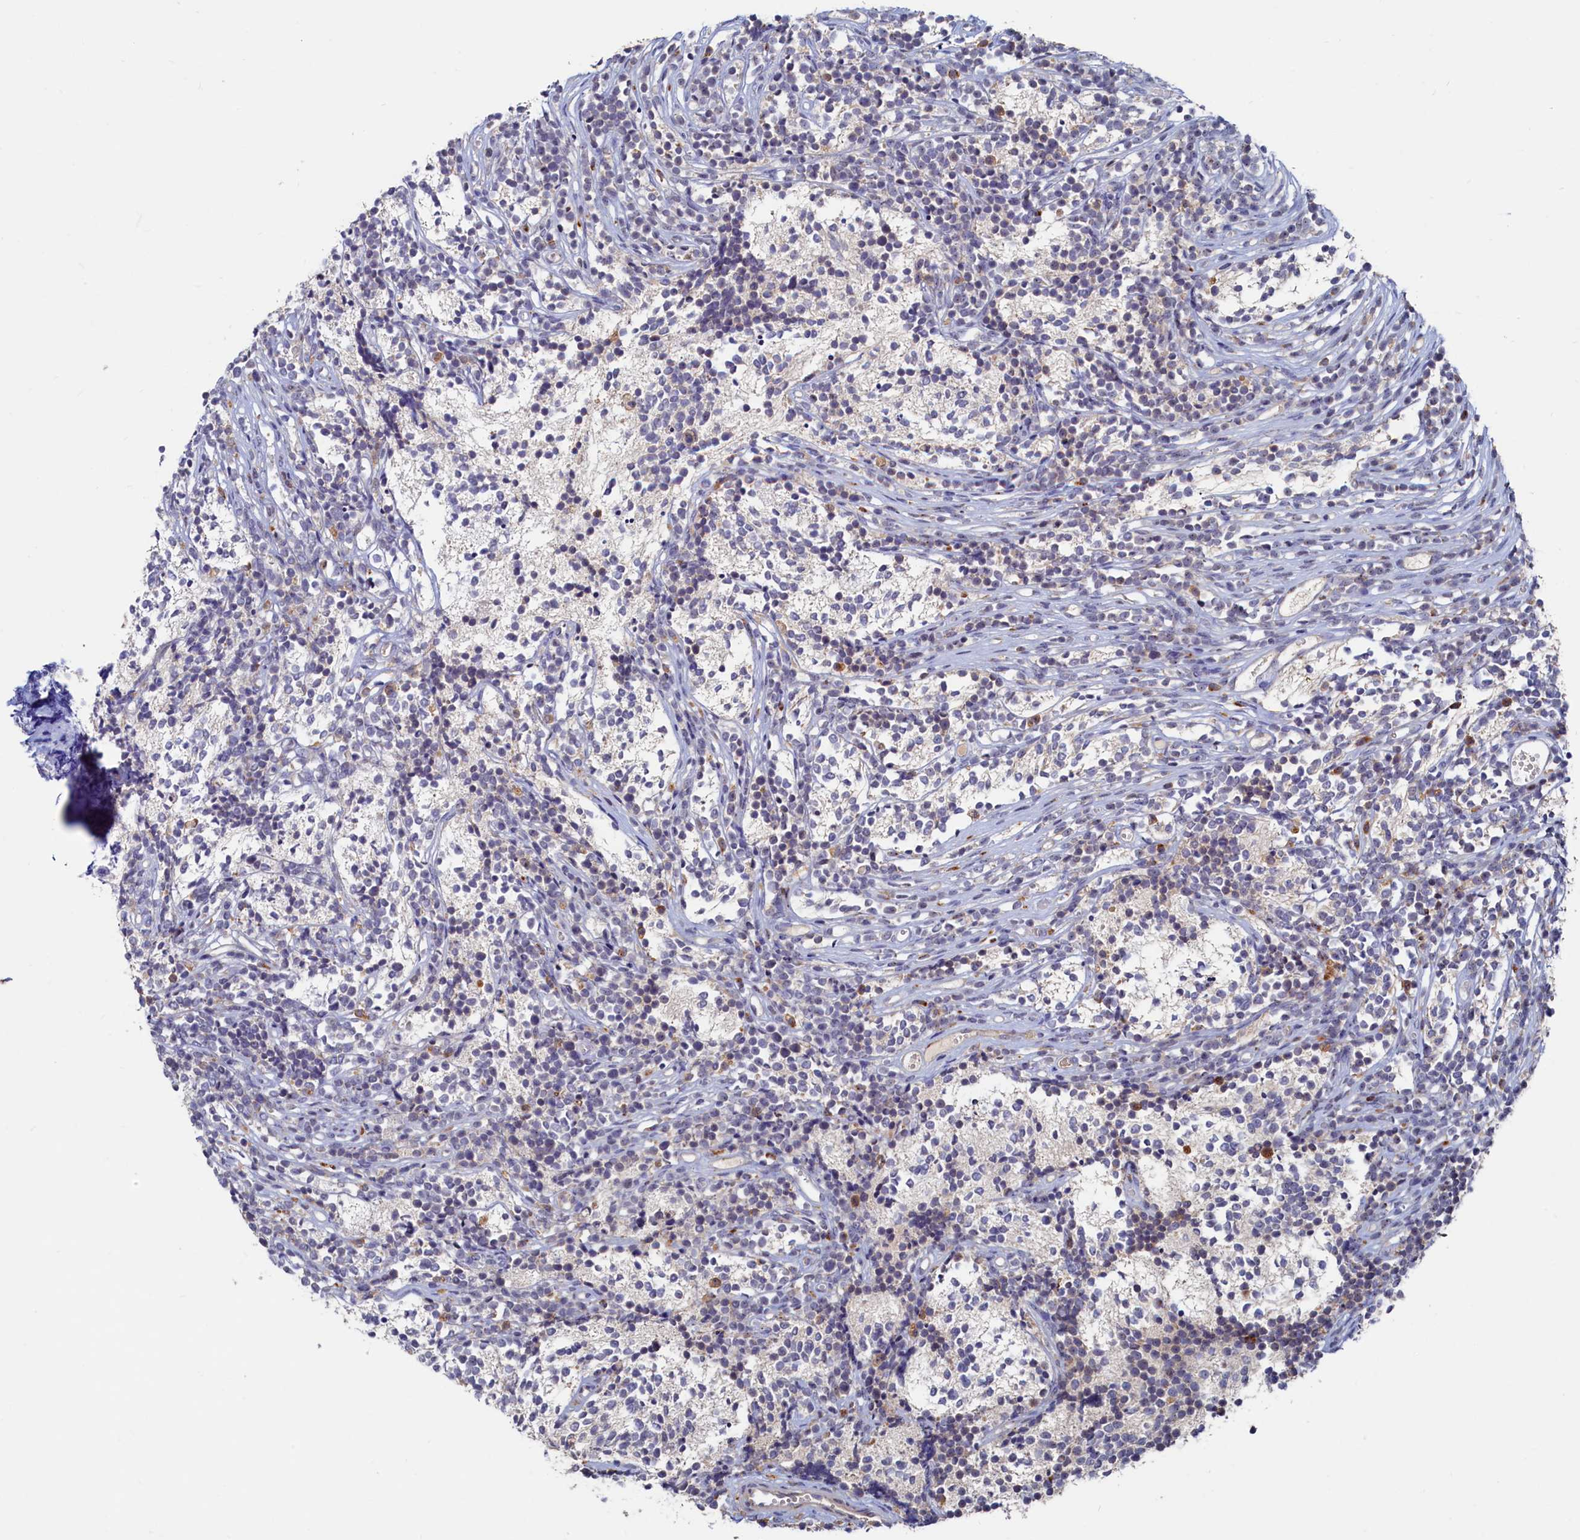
{"staining": {"intensity": "negative", "quantity": "none", "location": "none"}, "tissue": "glioma", "cell_type": "Tumor cells", "image_type": "cancer", "snomed": [{"axis": "morphology", "description": "Glioma, malignant, Low grade"}, {"axis": "topography", "description": "Brain"}], "caption": "This micrograph is of malignant glioma (low-grade) stained with immunohistochemistry (IHC) to label a protein in brown with the nuclei are counter-stained blue. There is no expression in tumor cells.", "gene": "RGS7BP", "patient": {"sex": "female", "age": 1}}